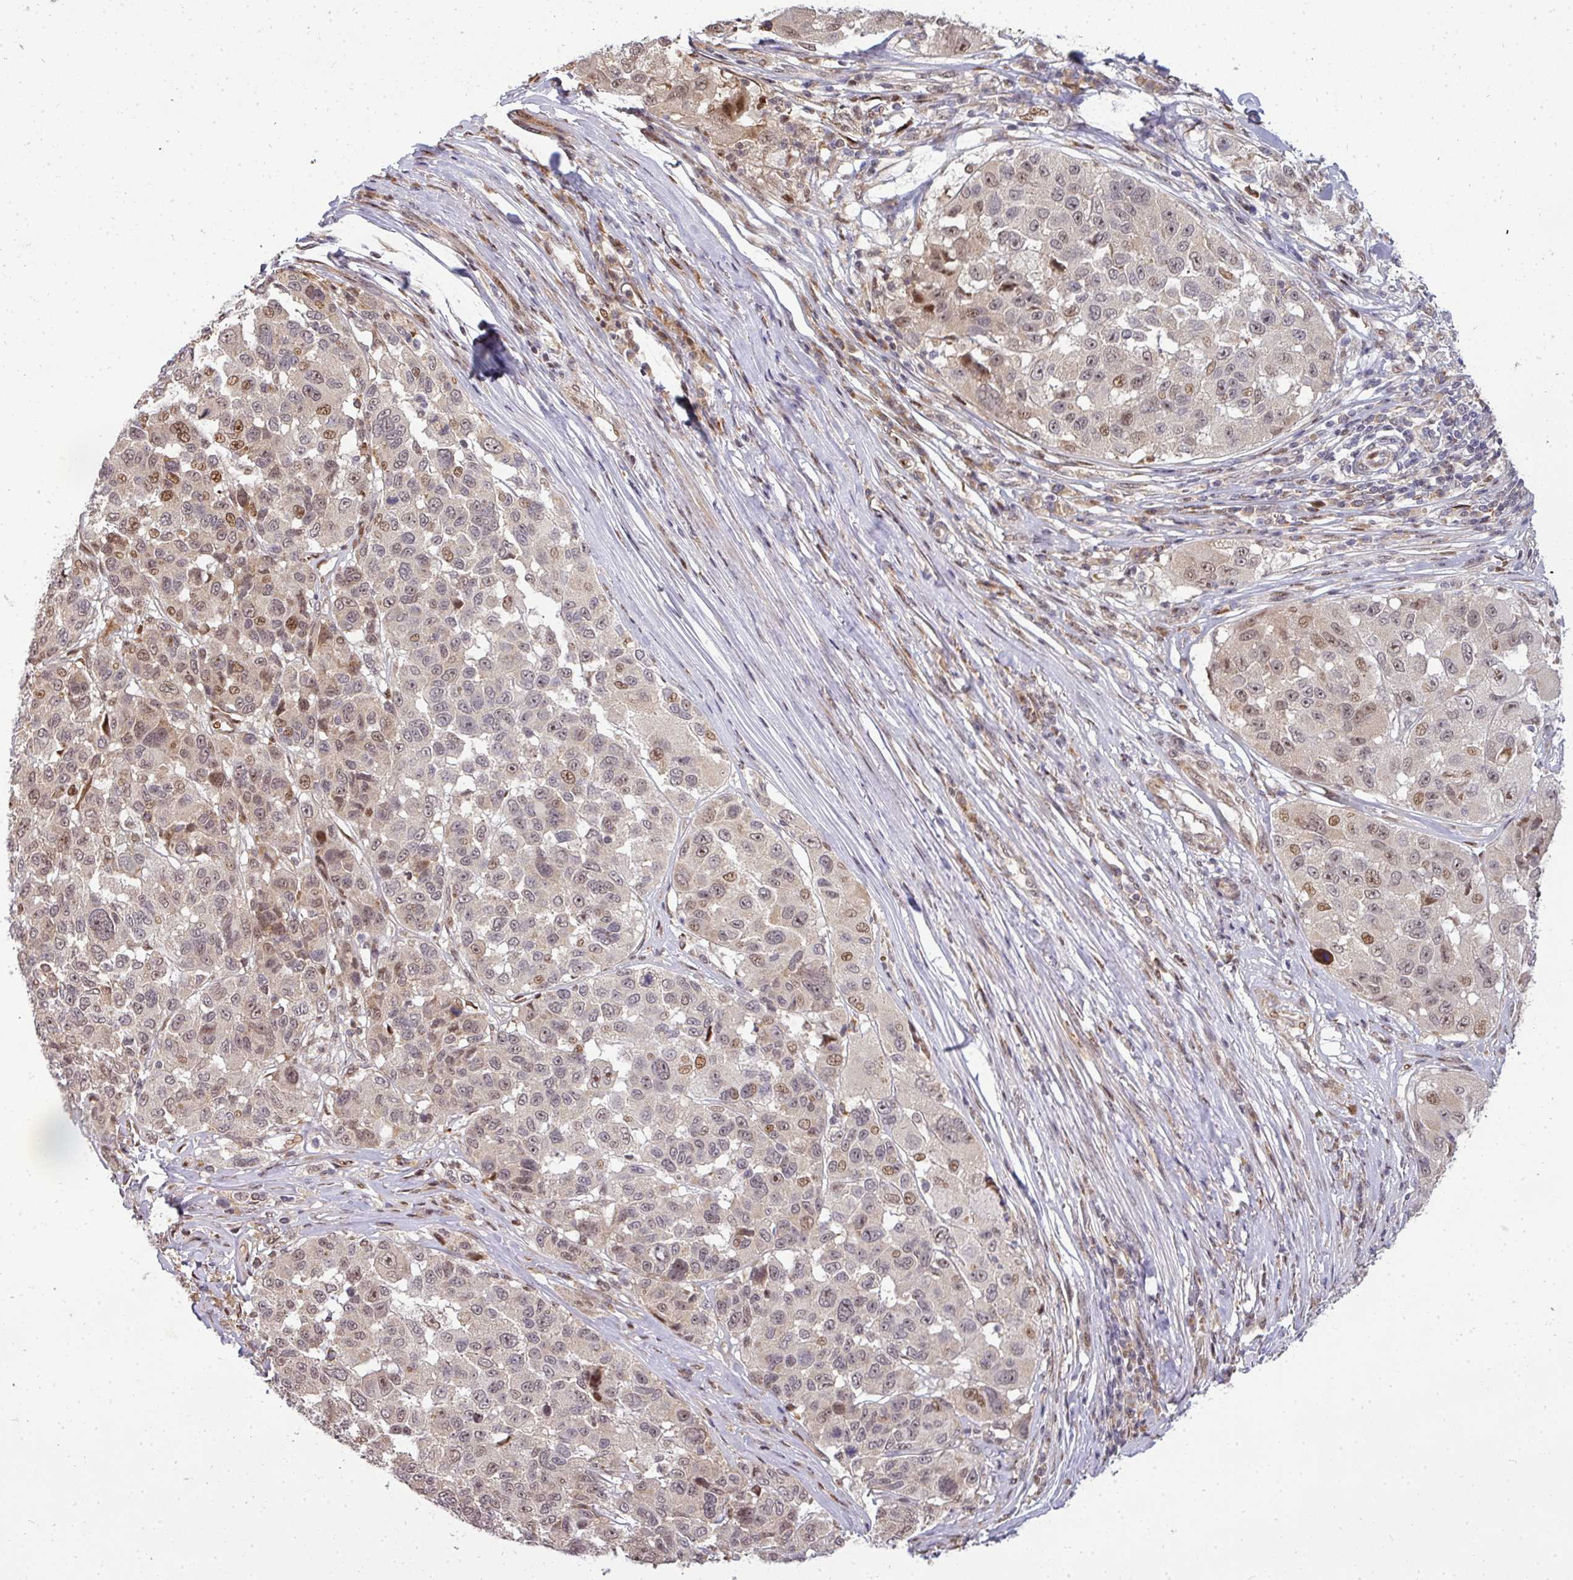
{"staining": {"intensity": "moderate", "quantity": "<25%", "location": "nuclear"}, "tissue": "melanoma", "cell_type": "Tumor cells", "image_type": "cancer", "snomed": [{"axis": "morphology", "description": "Malignant melanoma, NOS"}, {"axis": "topography", "description": "Skin"}], "caption": "Immunohistochemistry (IHC) of malignant melanoma displays low levels of moderate nuclear positivity in about <25% of tumor cells.", "gene": "PATZ1", "patient": {"sex": "female", "age": 66}}